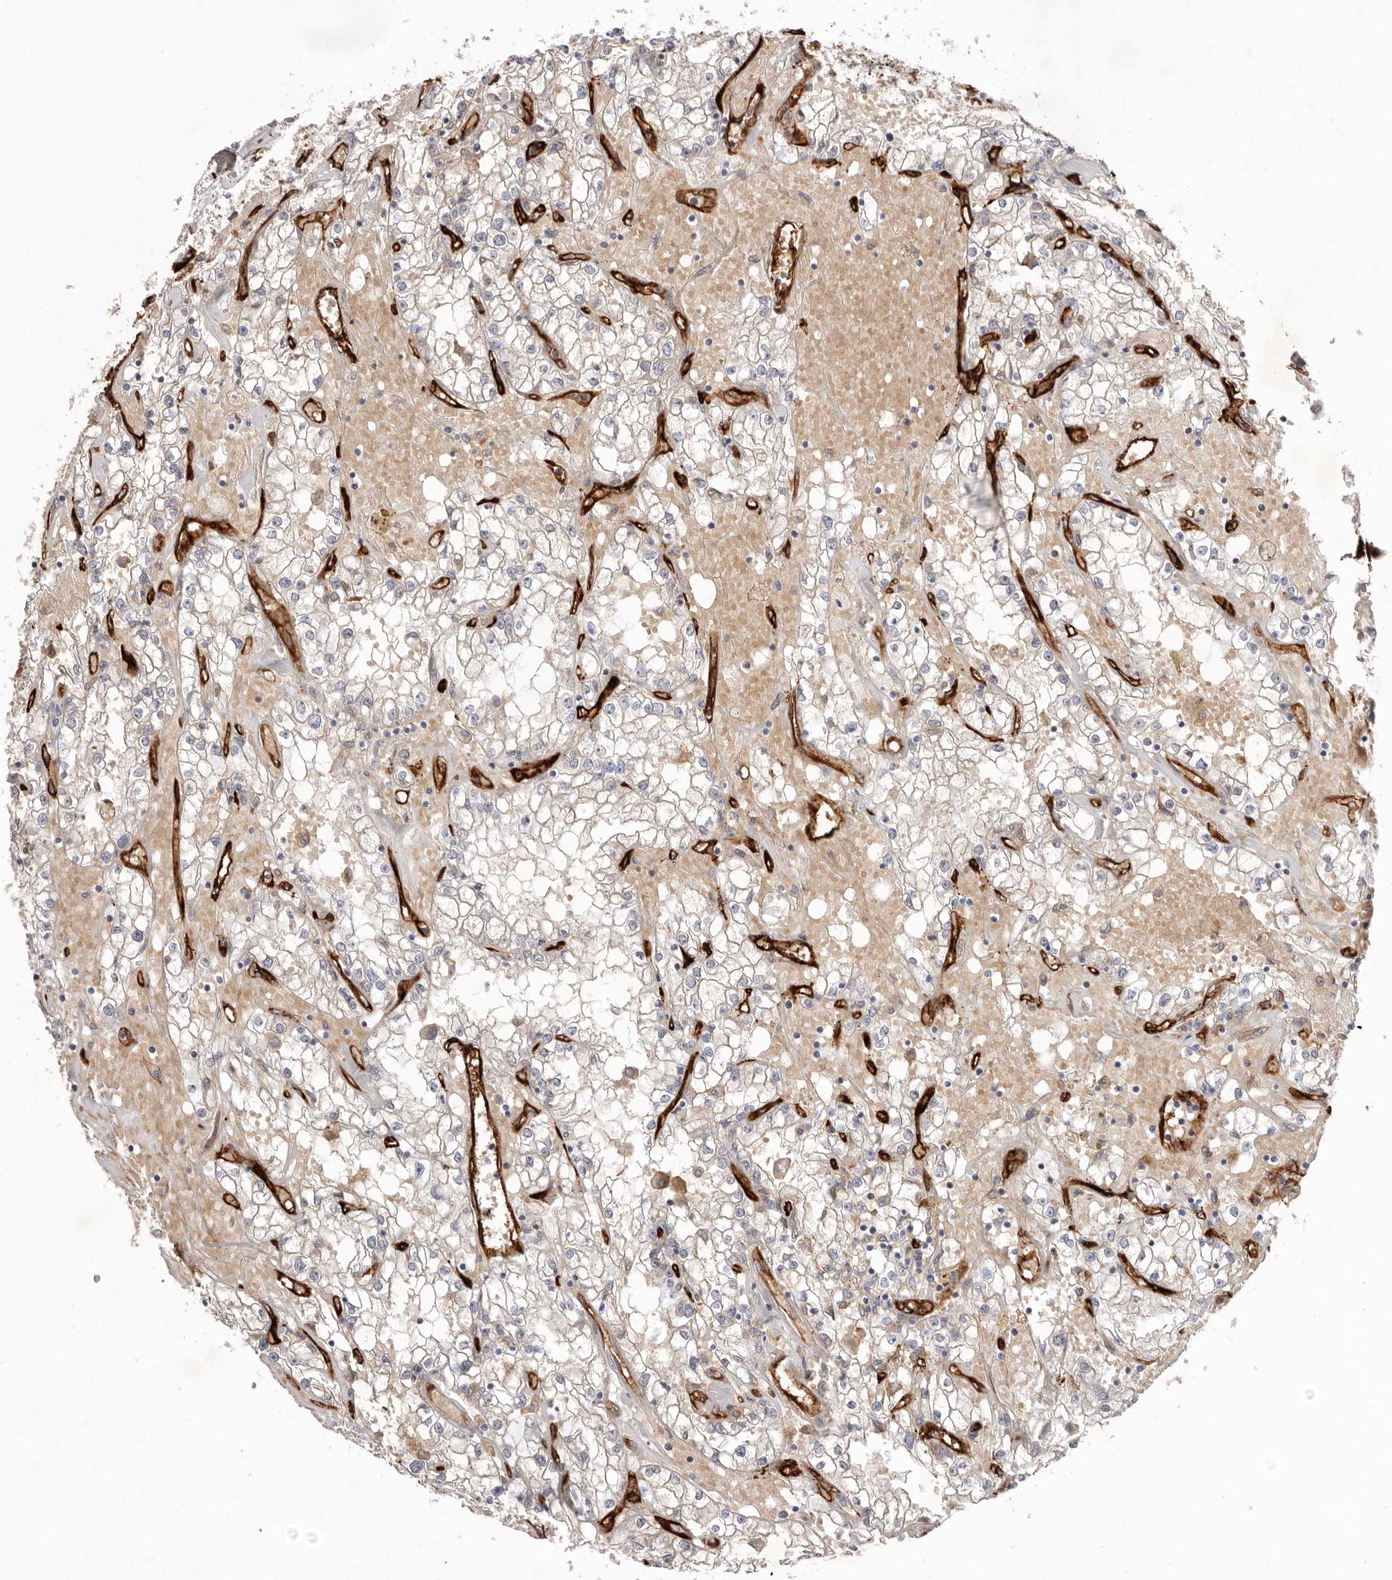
{"staining": {"intensity": "negative", "quantity": "none", "location": "none"}, "tissue": "renal cancer", "cell_type": "Tumor cells", "image_type": "cancer", "snomed": [{"axis": "morphology", "description": "Adenocarcinoma, NOS"}, {"axis": "topography", "description": "Kidney"}], "caption": "Renal cancer stained for a protein using immunohistochemistry reveals no positivity tumor cells.", "gene": "LRRC66", "patient": {"sex": "male", "age": 56}}